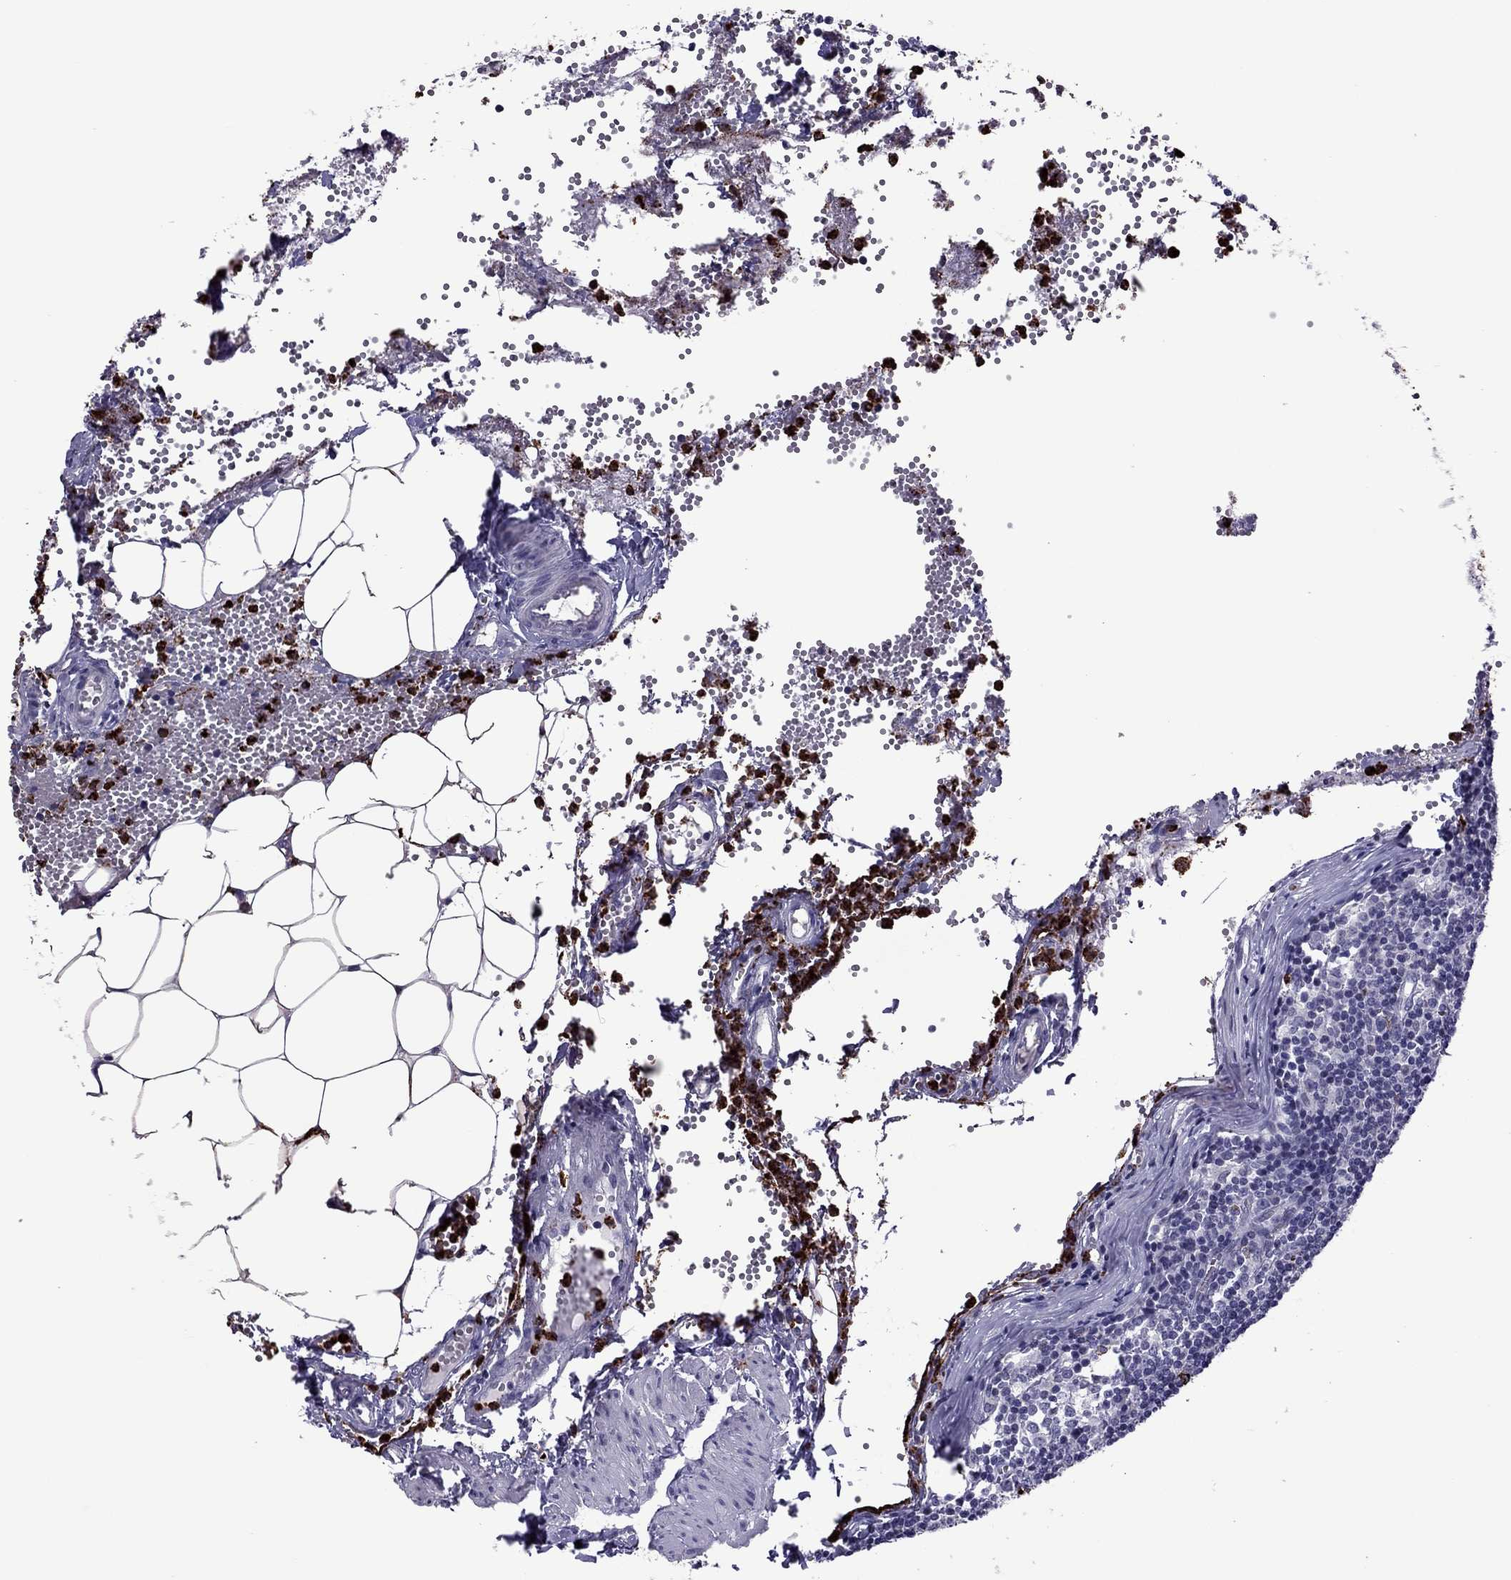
{"staining": {"intensity": "negative", "quantity": "none", "location": "none"}, "tissue": "lymph node", "cell_type": "Germinal center cells", "image_type": "normal", "snomed": [{"axis": "morphology", "description": "Normal tissue, NOS"}, {"axis": "topography", "description": "Lymph node"}], "caption": "This is an IHC histopathology image of unremarkable human lymph node. There is no expression in germinal center cells.", "gene": "CCL27", "patient": {"sex": "female", "age": 52}}